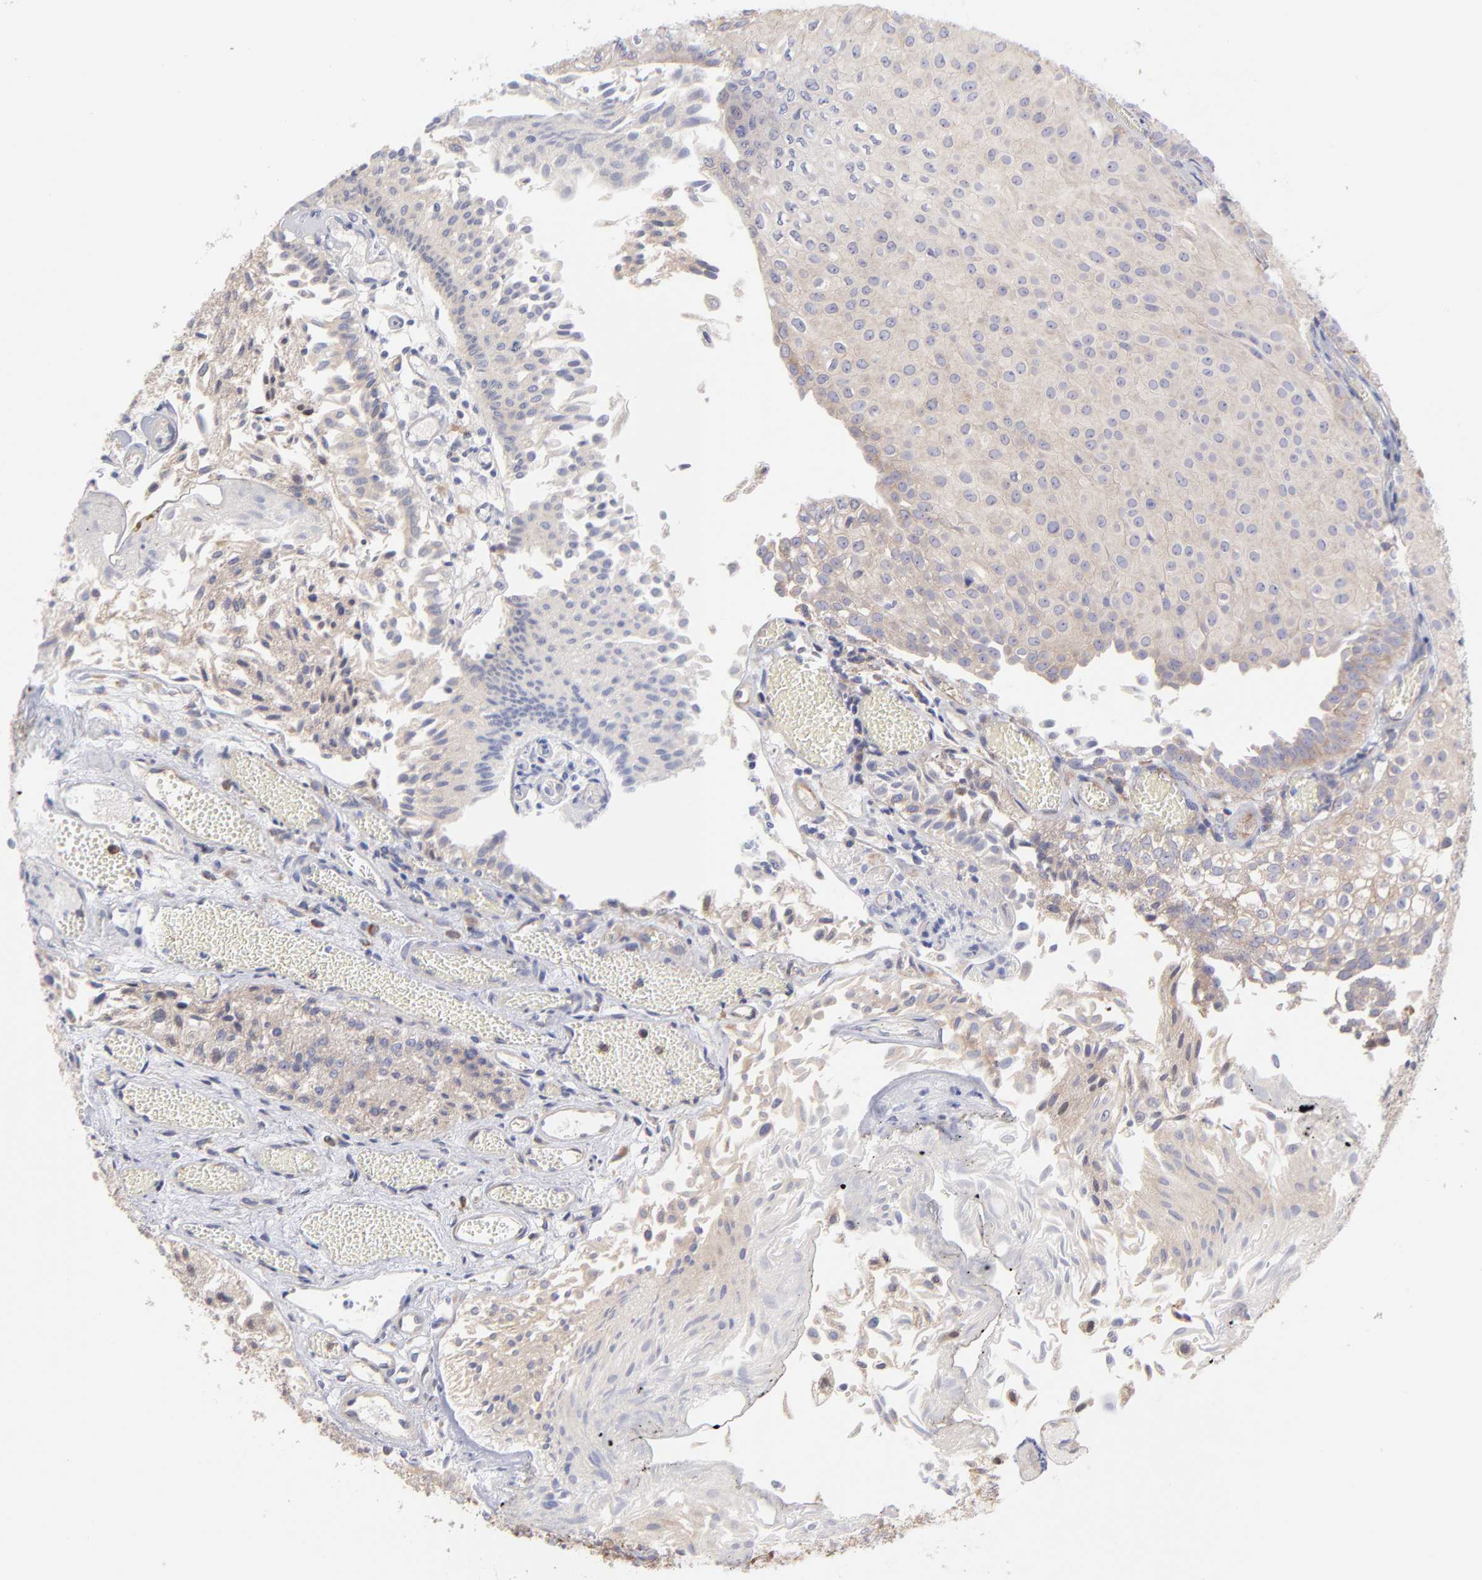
{"staining": {"intensity": "negative", "quantity": "none", "location": "none"}, "tissue": "urothelial cancer", "cell_type": "Tumor cells", "image_type": "cancer", "snomed": [{"axis": "morphology", "description": "Urothelial carcinoma, Low grade"}, {"axis": "topography", "description": "Urinary bladder"}], "caption": "Urothelial carcinoma (low-grade) was stained to show a protein in brown. There is no significant staining in tumor cells.", "gene": "RPLP0", "patient": {"sex": "male", "age": 86}}